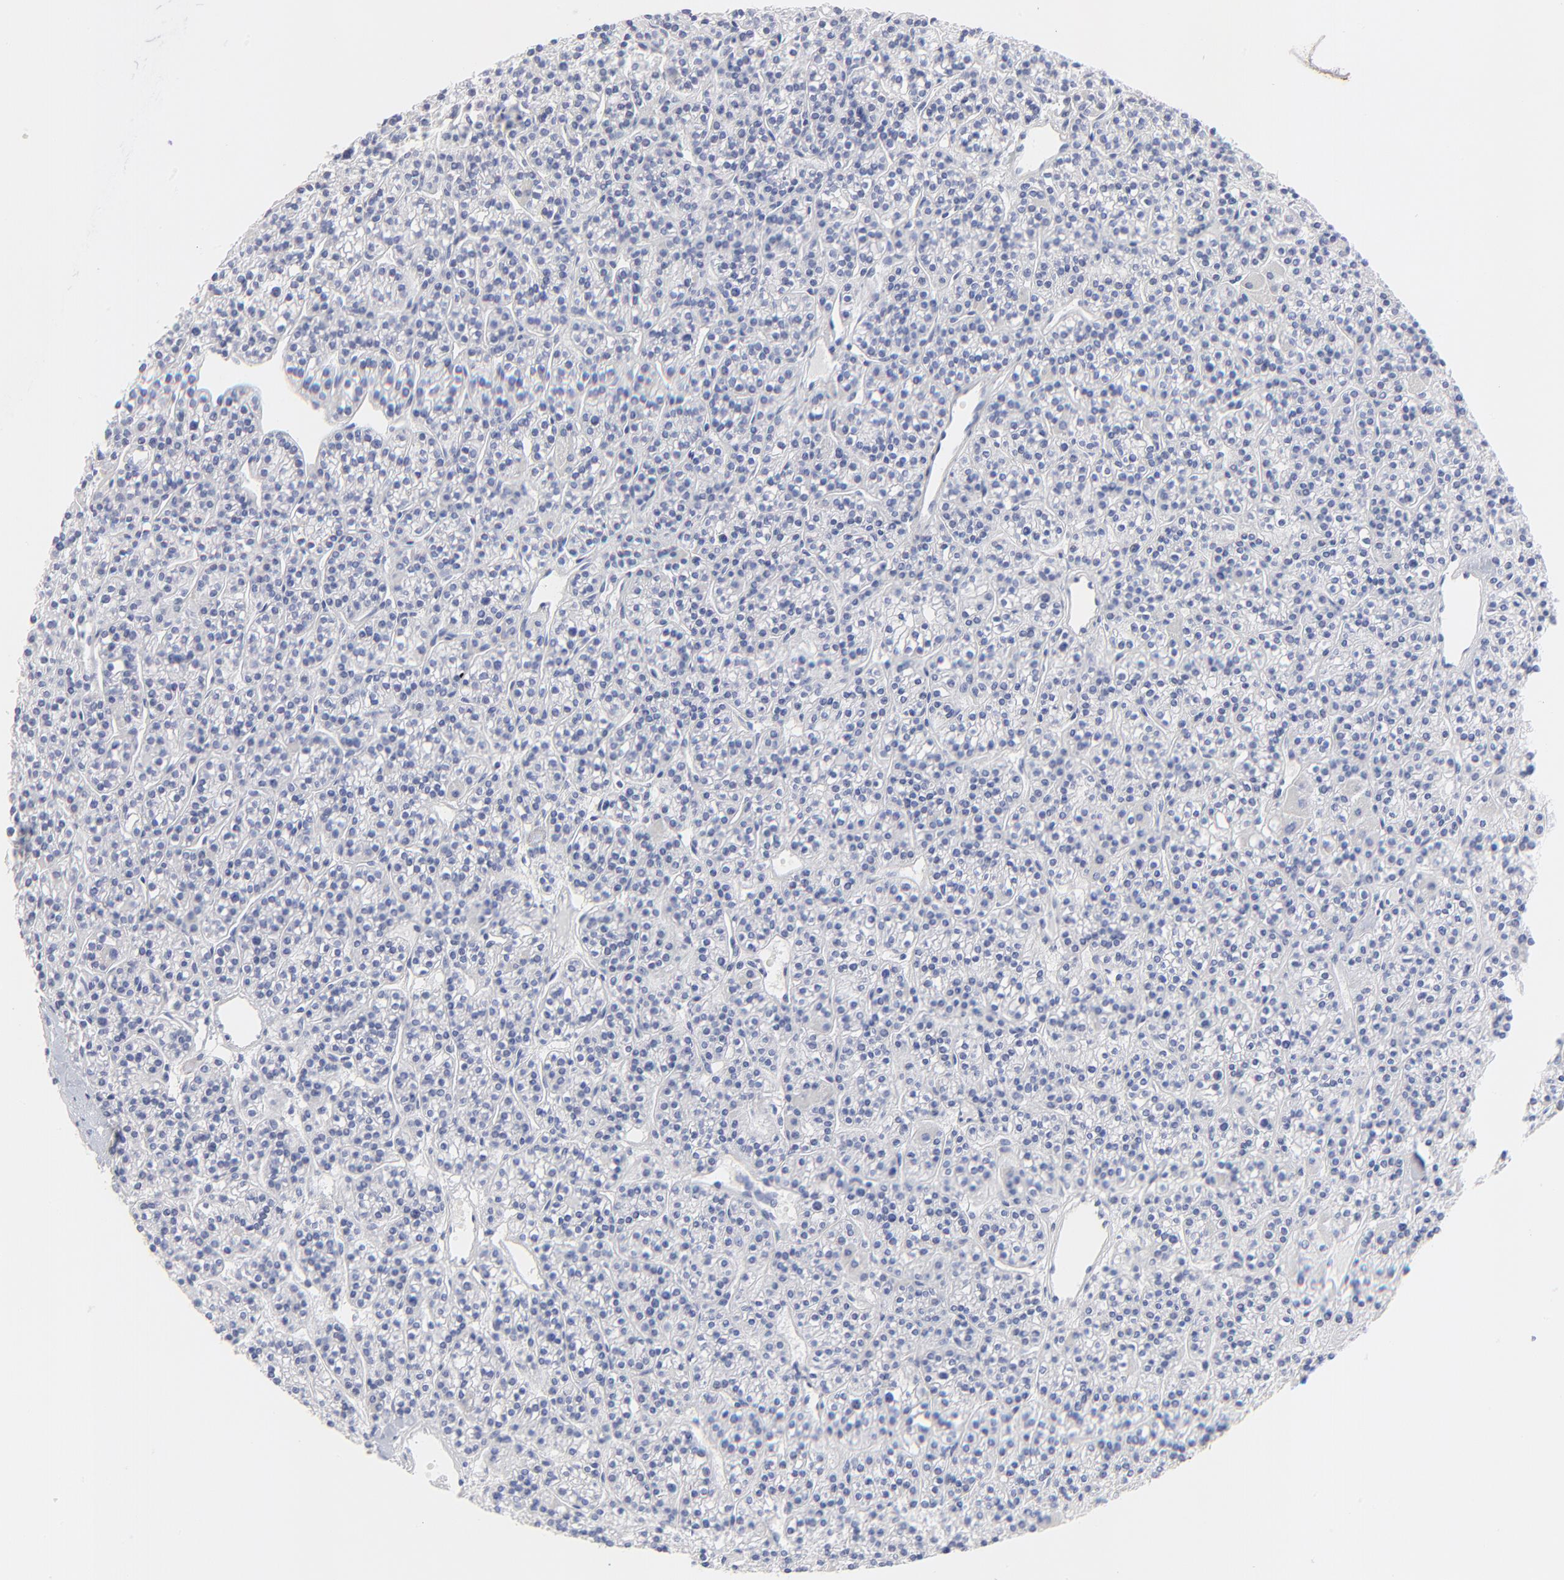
{"staining": {"intensity": "negative", "quantity": "none", "location": "none"}, "tissue": "parathyroid gland", "cell_type": "Glandular cells", "image_type": "normal", "snomed": [{"axis": "morphology", "description": "Normal tissue, NOS"}, {"axis": "topography", "description": "Parathyroid gland"}], "caption": "Benign parathyroid gland was stained to show a protein in brown. There is no significant positivity in glandular cells. (IHC, brightfield microscopy, high magnification).", "gene": "PSD3", "patient": {"sex": "female", "age": 50}}